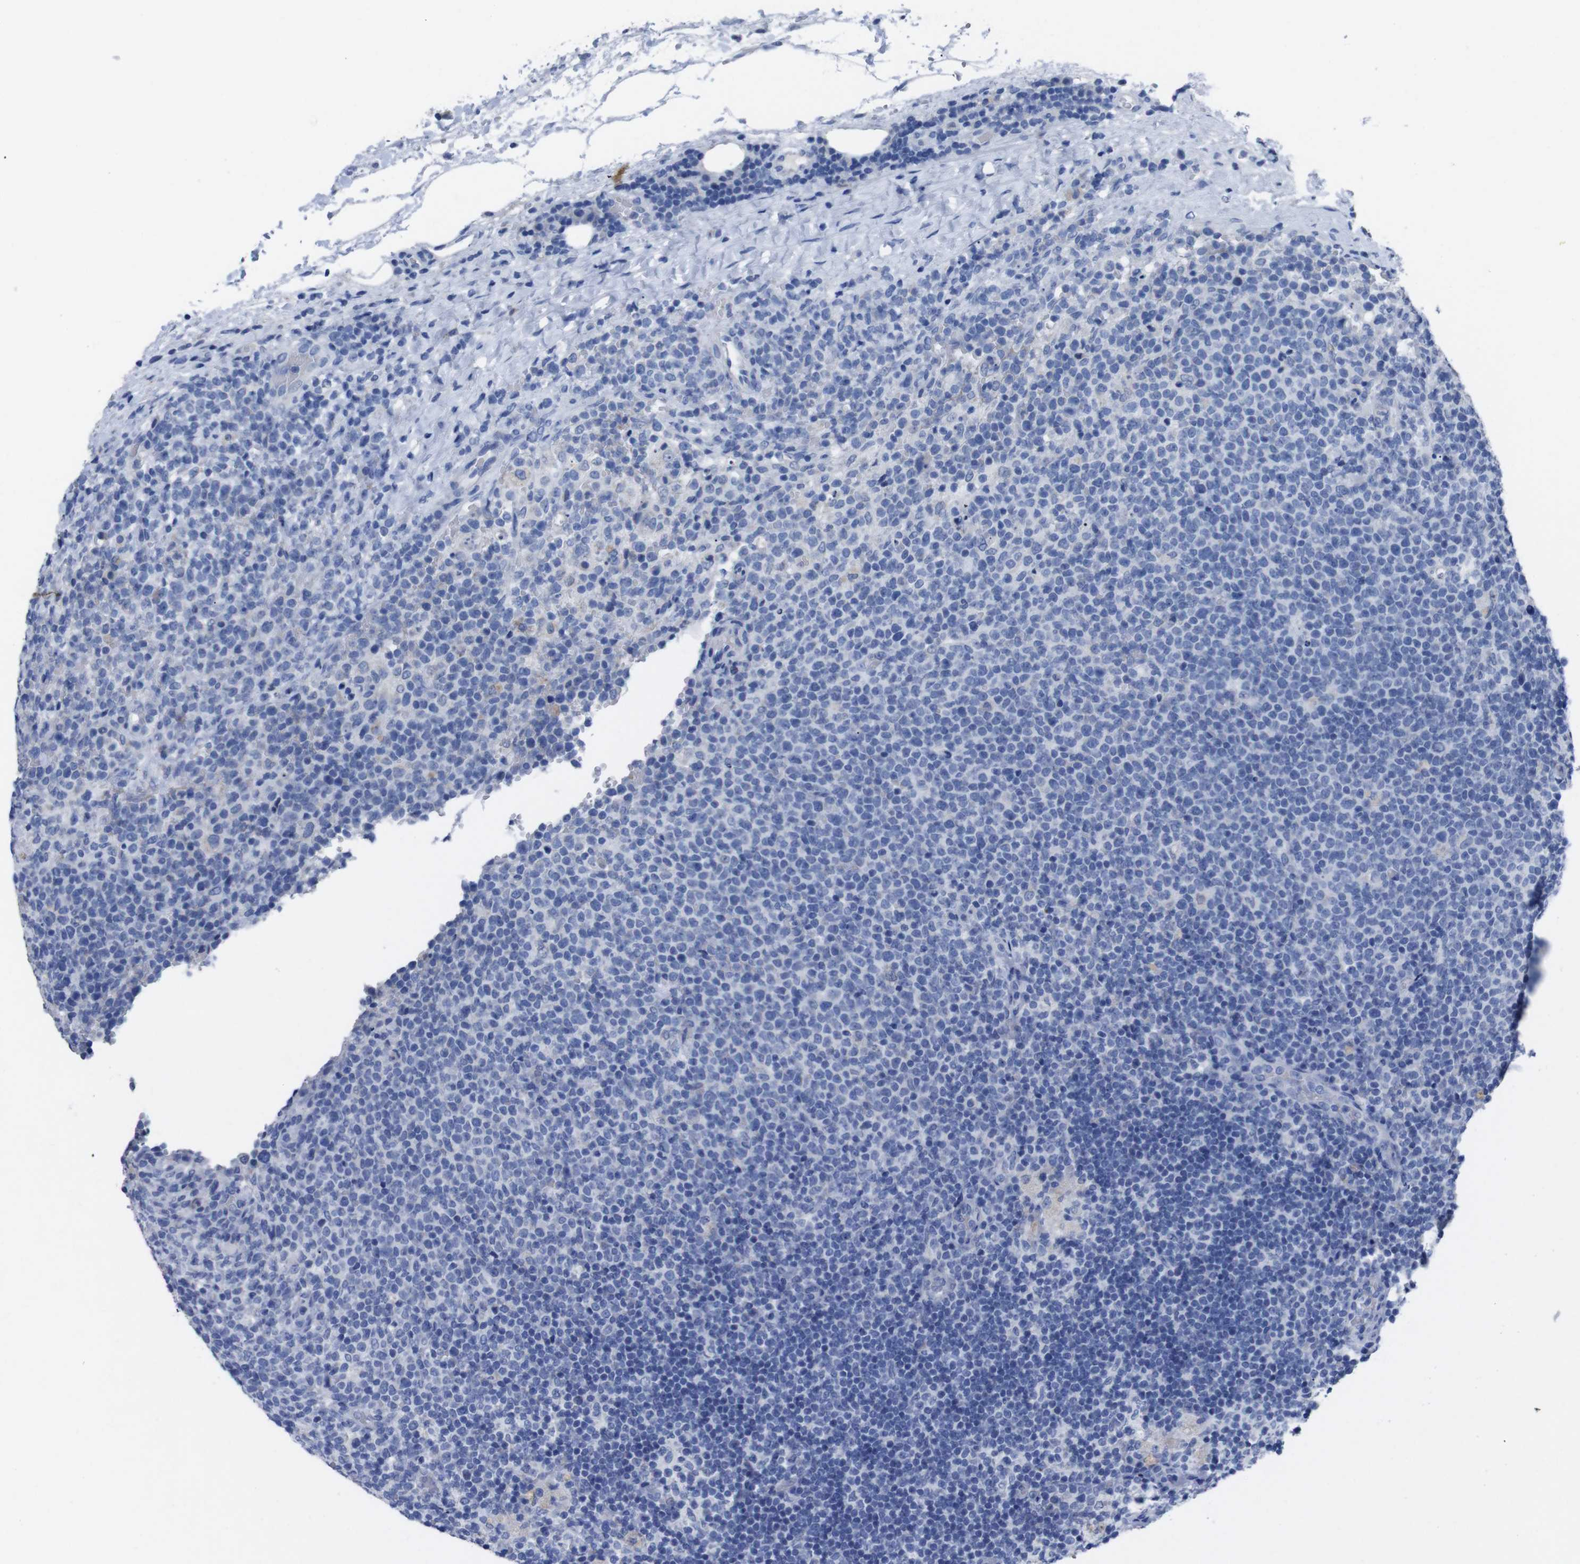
{"staining": {"intensity": "negative", "quantity": "none", "location": "none"}, "tissue": "lymphoma", "cell_type": "Tumor cells", "image_type": "cancer", "snomed": [{"axis": "morphology", "description": "Malignant lymphoma, non-Hodgkin's type, High grade"}, {"axis": "topography", "description": "Lymph node"}], "caption": "This histopathology image is of high-grade malignant lymphoma, non-Hodgkin's type stained with immunohistochemistry (IHC) to label a protein in brown with the nuclei are counter-stained blue. There is no expression in tumor cells.", "gene": "GJB2", "patient": {"sex": "male", "age": 61}}